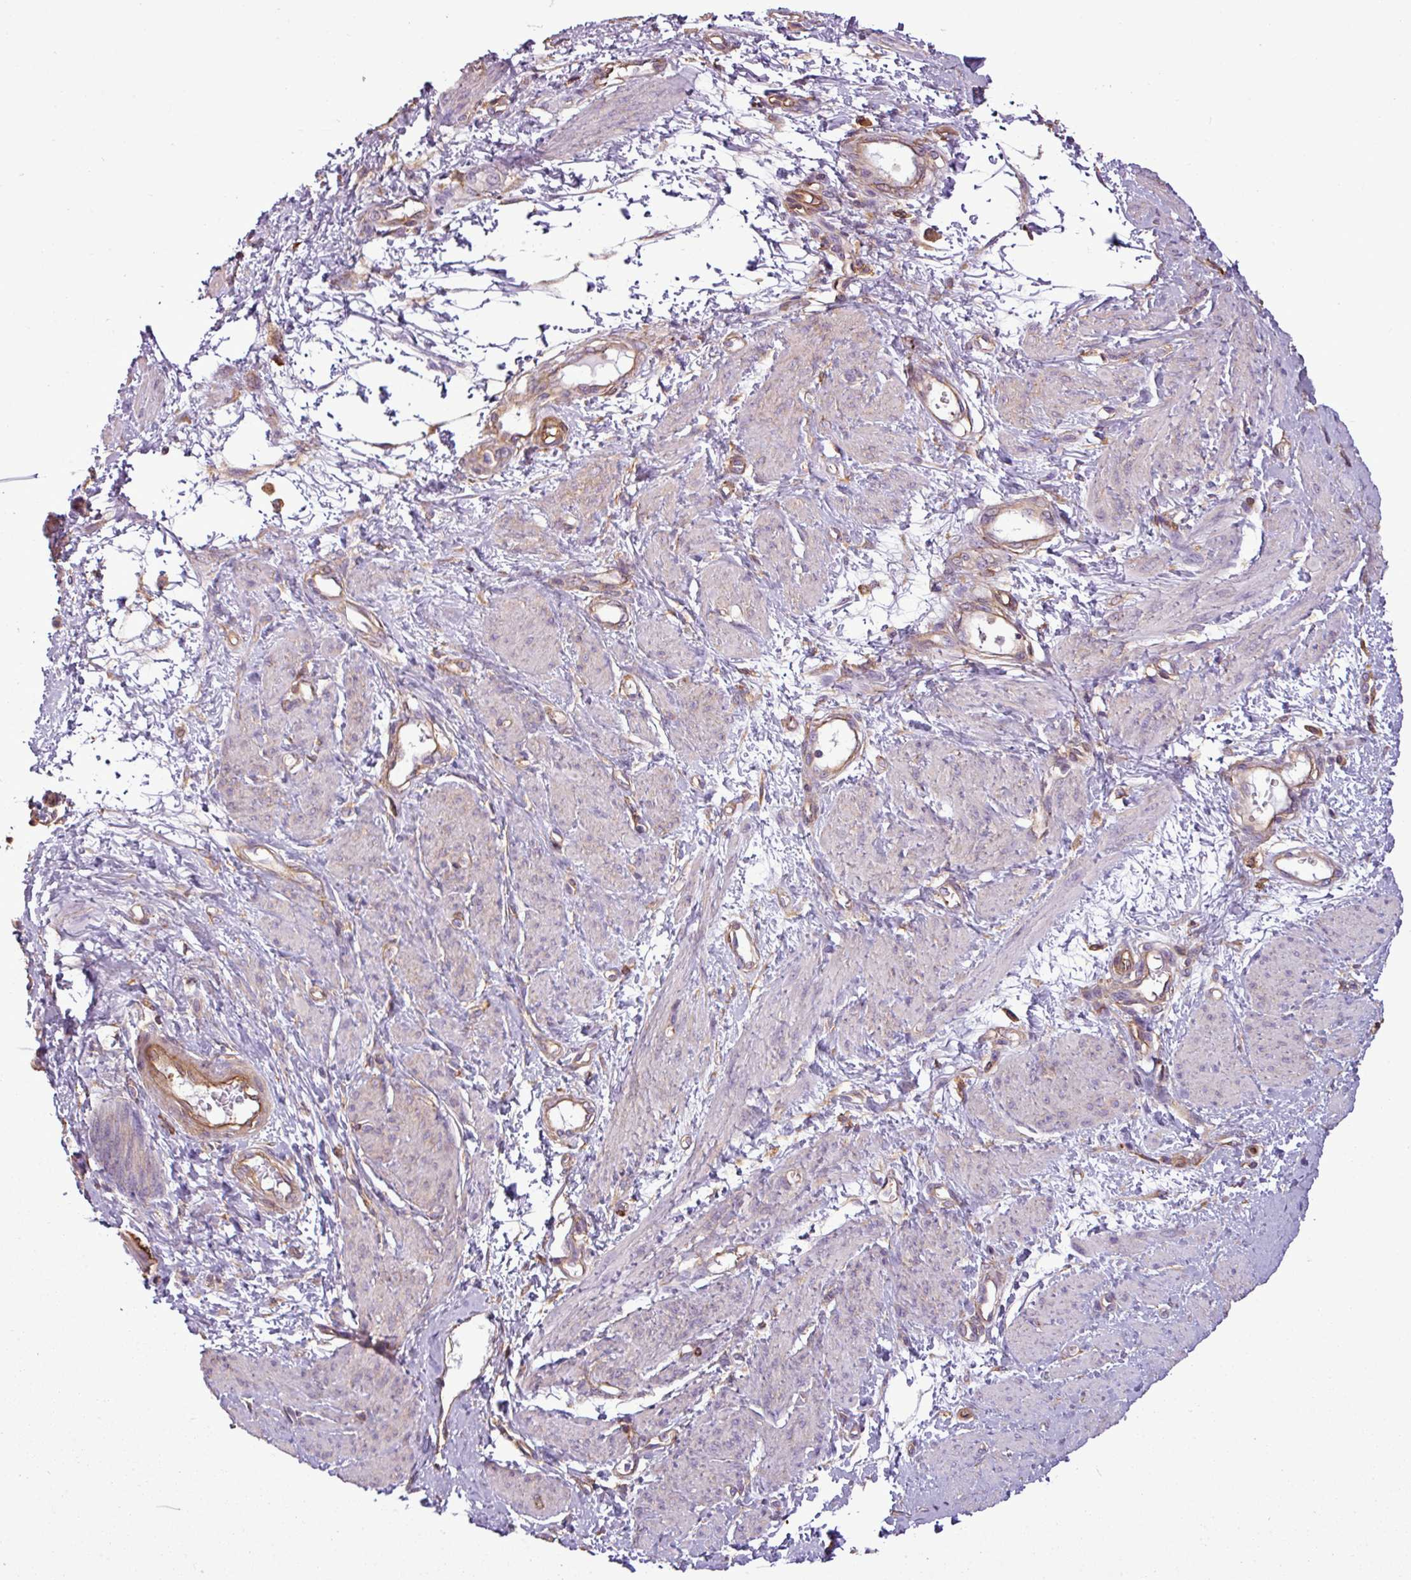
{"staining": {"intensity": "moderate", "quantity": "25%-75%", "location": "cytoplasmic/membranous"}, "tissue": "smooth muscle", "cell_type": "Smooth muscle cells", "image_type": "normal", "snomed": [{"axis": "morphology", "description": "Normal tissue, NOS"}, {"axis": "topography", "description": "Smooth muscle"}, {"axis": "topography", "description": "Uterus"}], "caption": "This is a histology image of IHC staining of benign smooth muscle, which shows moderate positivity in the cytoplasmic/membranous of smooth muscle cells.", "gene": "PACSIN2", "patient": {"sex": "female", "age": 39}}